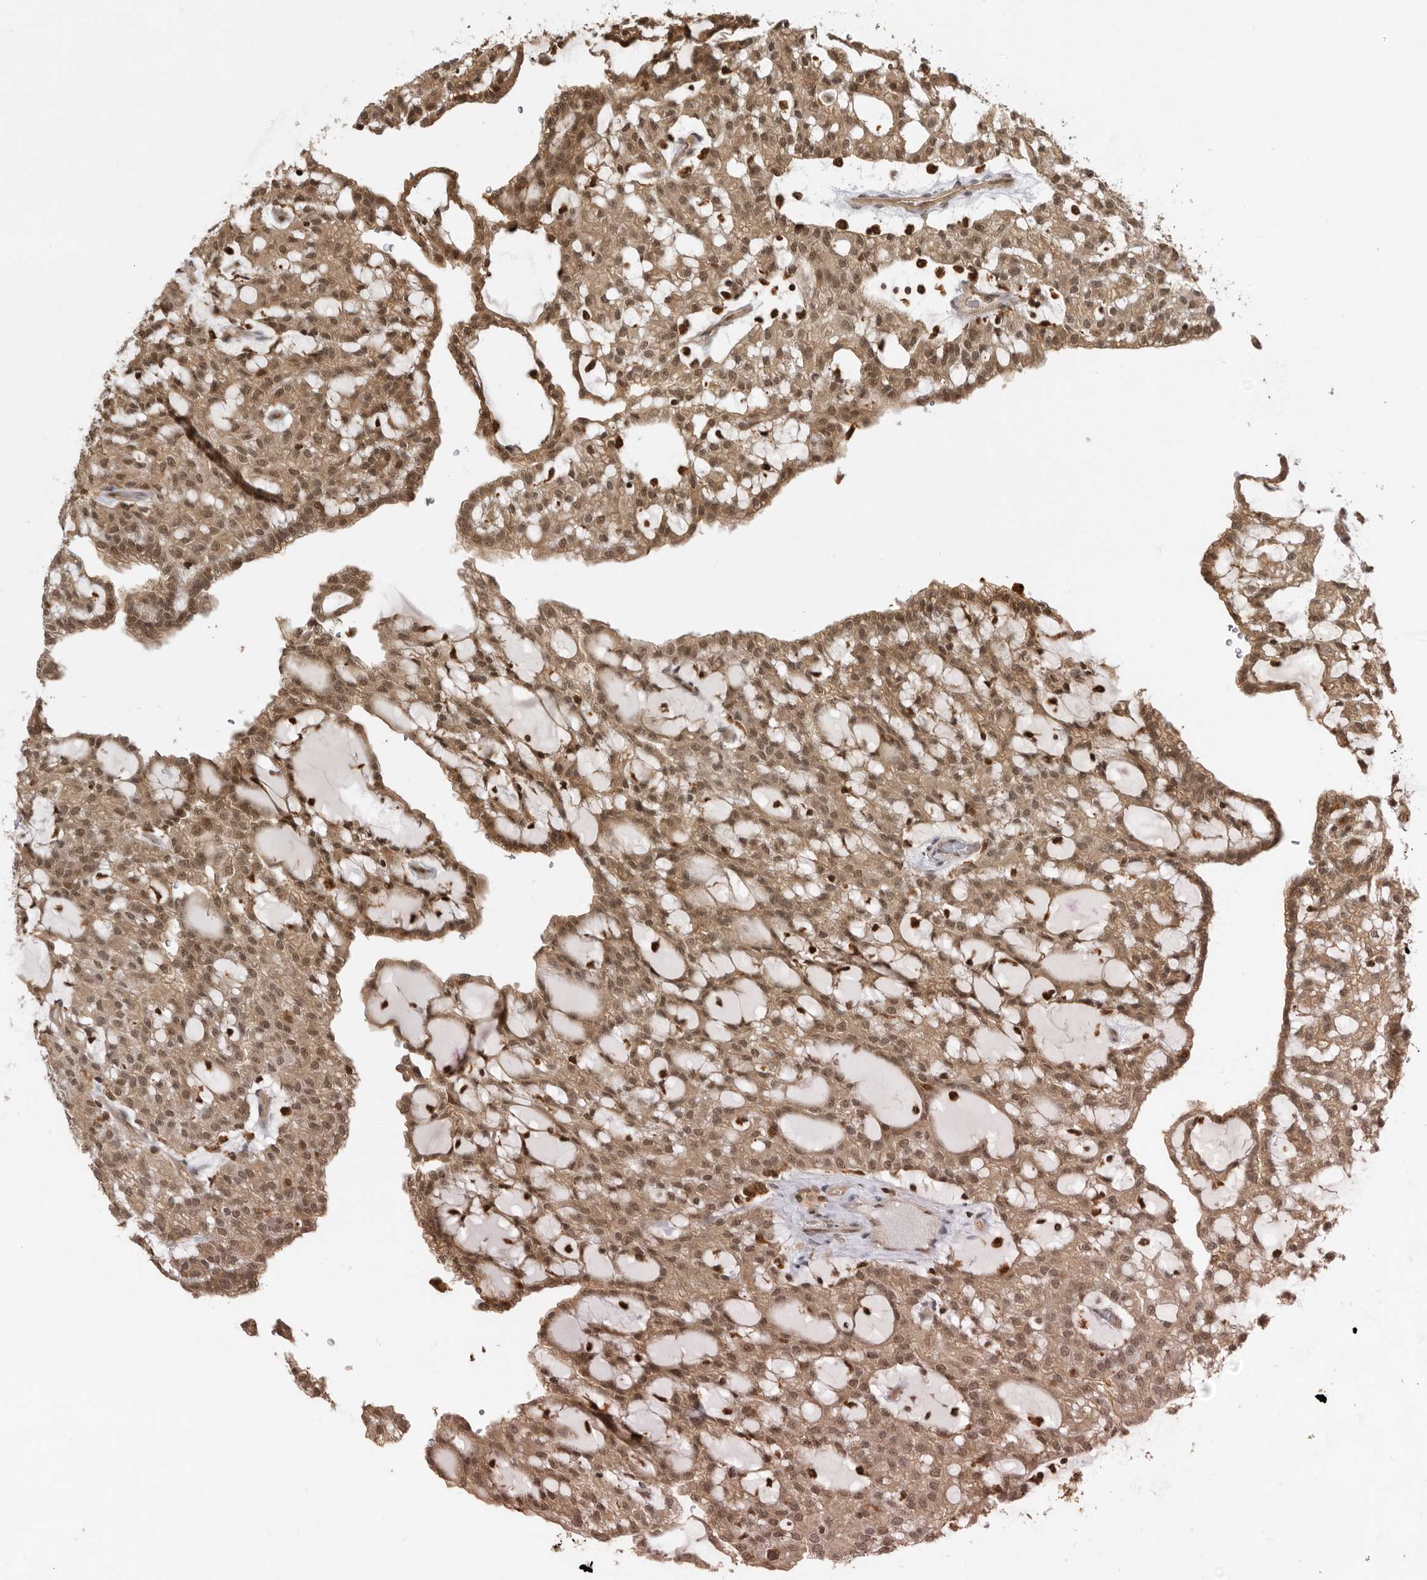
{"staining": {"intensity": "moderate", "quantity": ">75%", "location": "cytoplasmic/membranous,nuclear"}, "tissue": "renal cancer", "cell_type": "Tumor cells", "image_type": "cancer", "snomed": [{"axis": "morphology", "description": "Adenocarcinoma, NOS"}, {"axis": "topography", "description": "Kidney"}], "caption": "Renal adenocarcinoma tissue shows moderate cytoplasmic/membranous and nuclear staining in approximately >75% of tumor cells (IHC, brightfield microscopy, high magnification).", "gene": "ADPRS", "patient": {"sex": "male", "age": 63}}